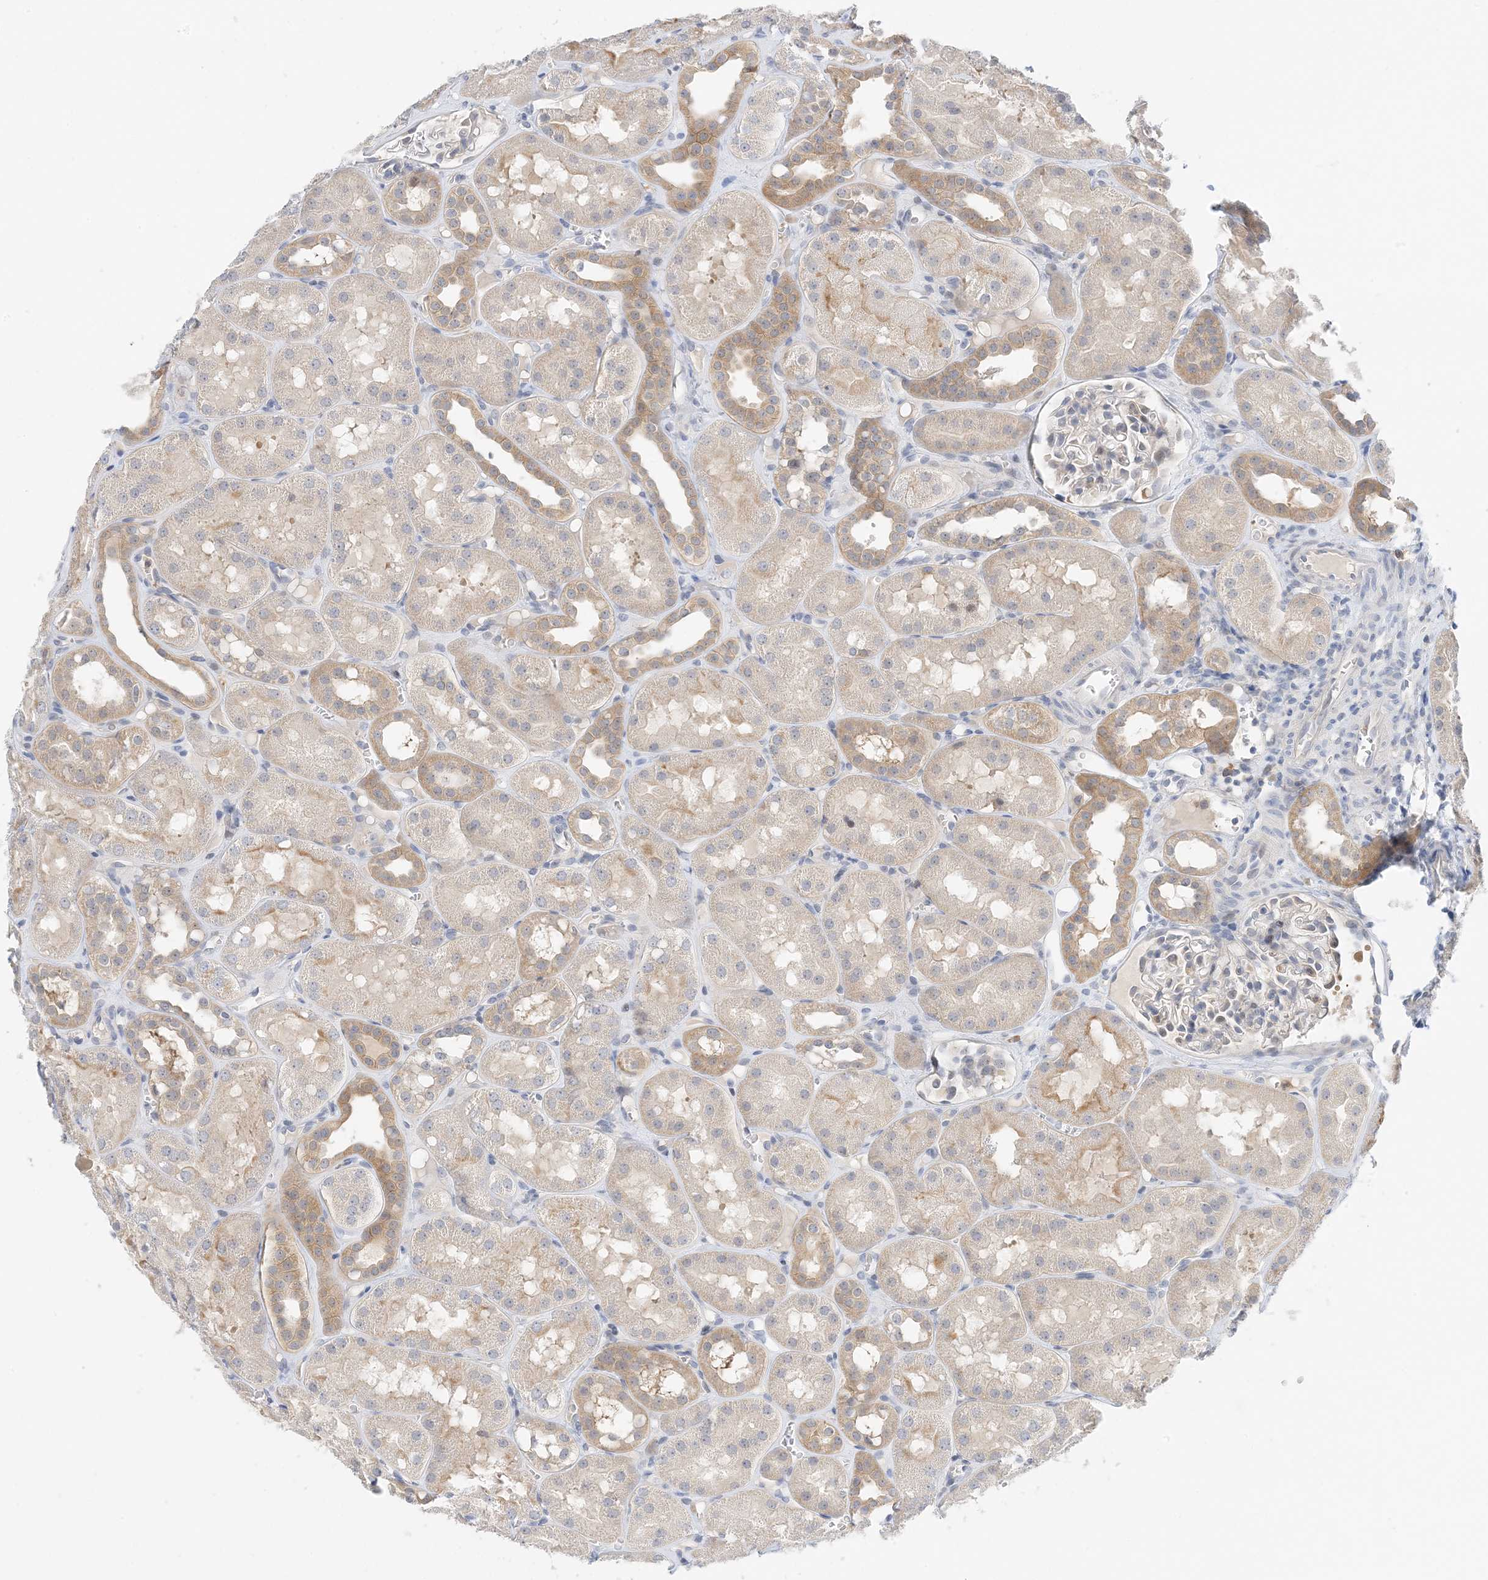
{"staining": {"intensity": "negative", "quantity": "none", "location": "none"}, "tissue": "kidney", "cell_type": "Cells in glomeruli", "image_type": "normal", "snomed": [{"axis": "morphology", "description": "Normal tissue, NOS"}, {"axis": "topography", "description": "Kidney"}], "caption": "This micrograph is of unremarkable kidney stained with immunohistochemistry (IHC) to label a protein in brown with the nuclei are counter-stained blue. There is no positivity in cells in glomeruli.", "gene": "KIFBP", "patient": {"sex": "male", "age": 16}}